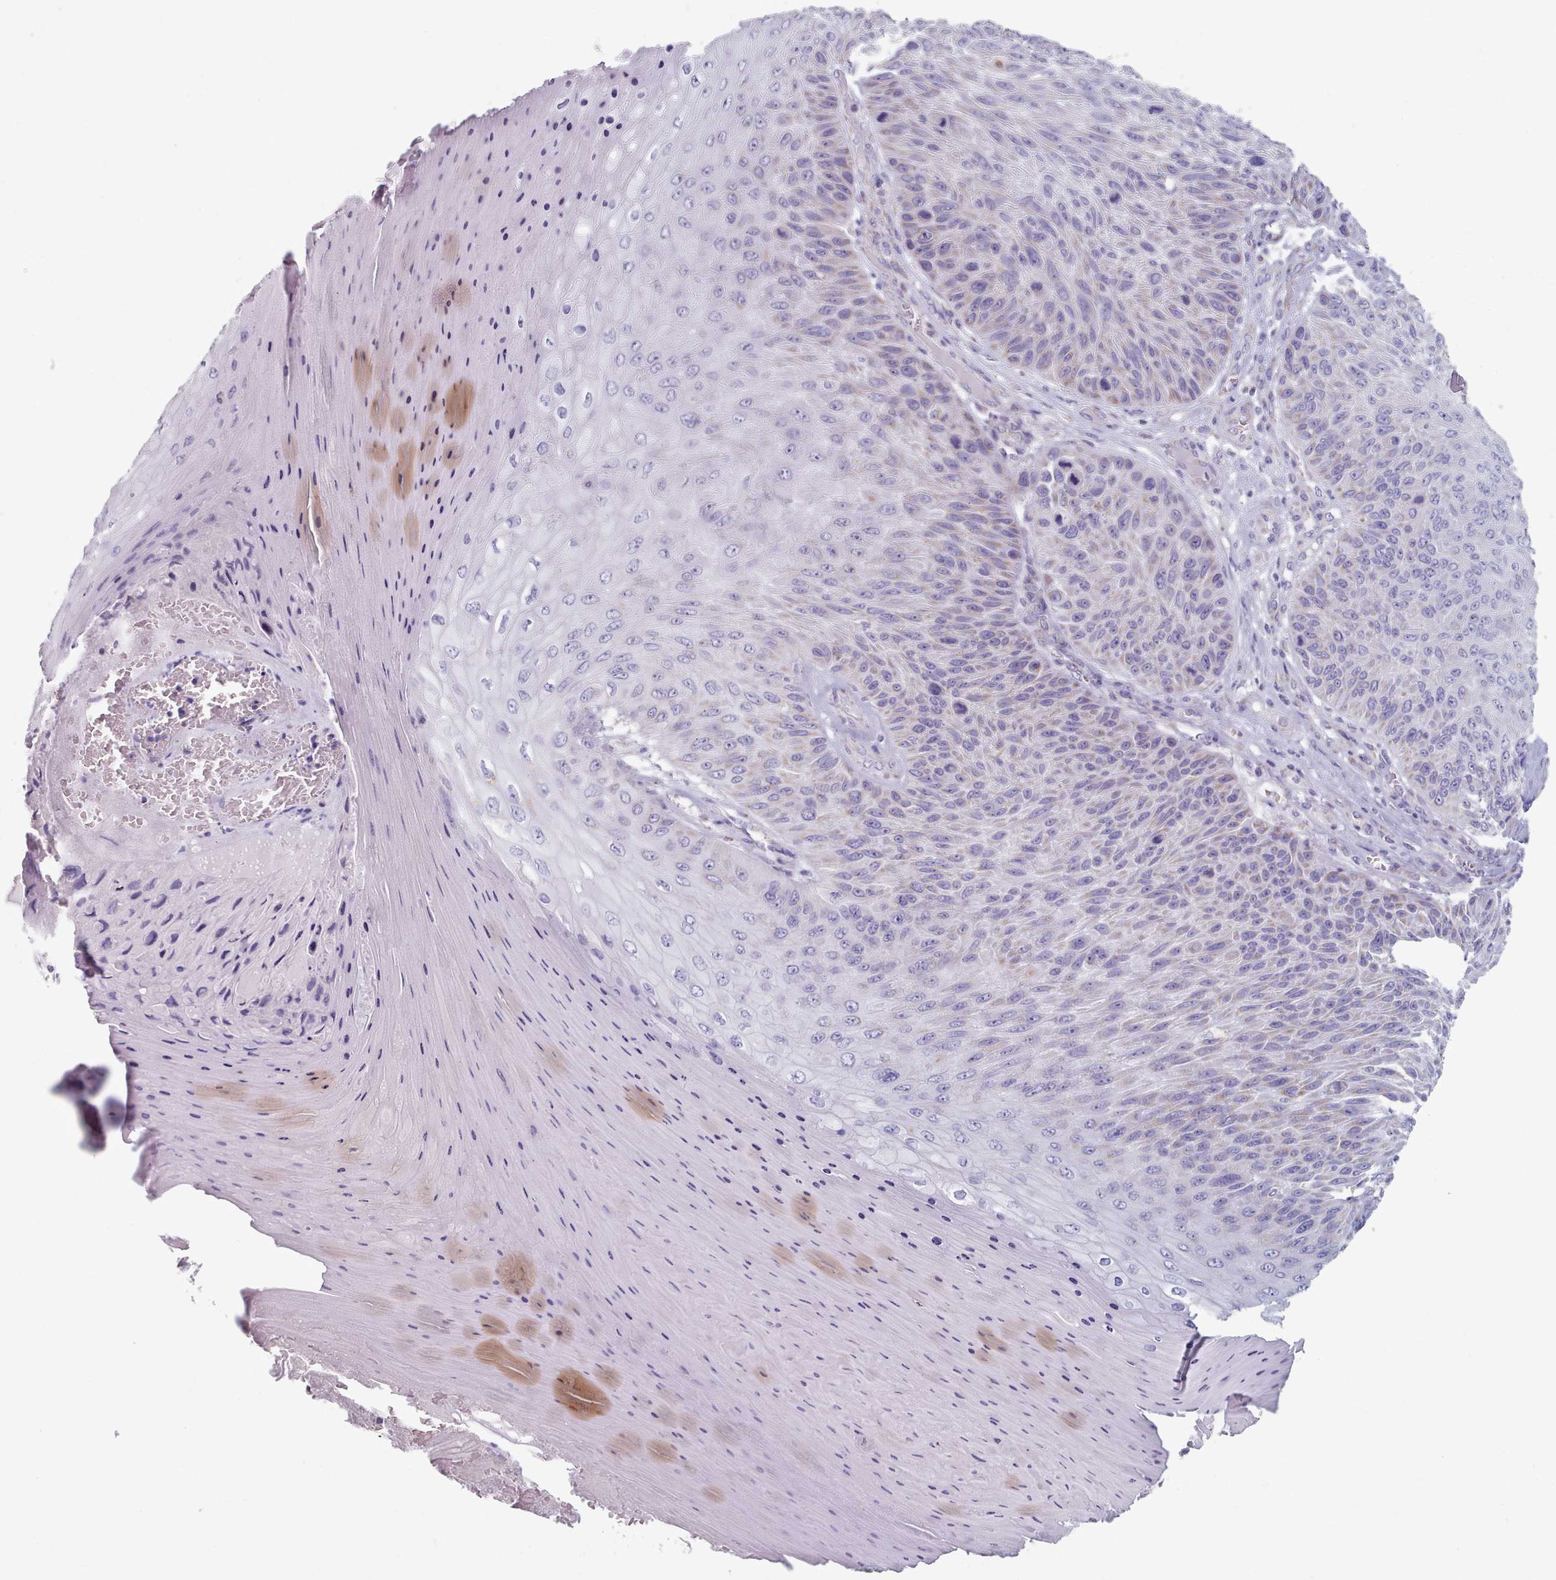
{"staining": {"intensity": "weak", "quantity": "<25%", "location": "cytoplasmic/membranous"}, "tissue": "skin cancer", "cell_type": "Tumor cells", "image_type": "cancer", "snomed": [{"axis": "morphology", "description": "Squamous cell carcinoma, NOS"}, {"axis": "topography", "description": "Skin"}], "caption": "IHC image of human skin cancer (squamous cell carcinoma) stained for a protein (brown), which reveals no positivity in tumor cells. The staining is performed using DAB (3,3'-diaminobenzidine) brown chromogen with nuclei counter-stained in using hematoxylin.", "gene": "HAO1", "patient": {"sex": "female", "age": 88}}